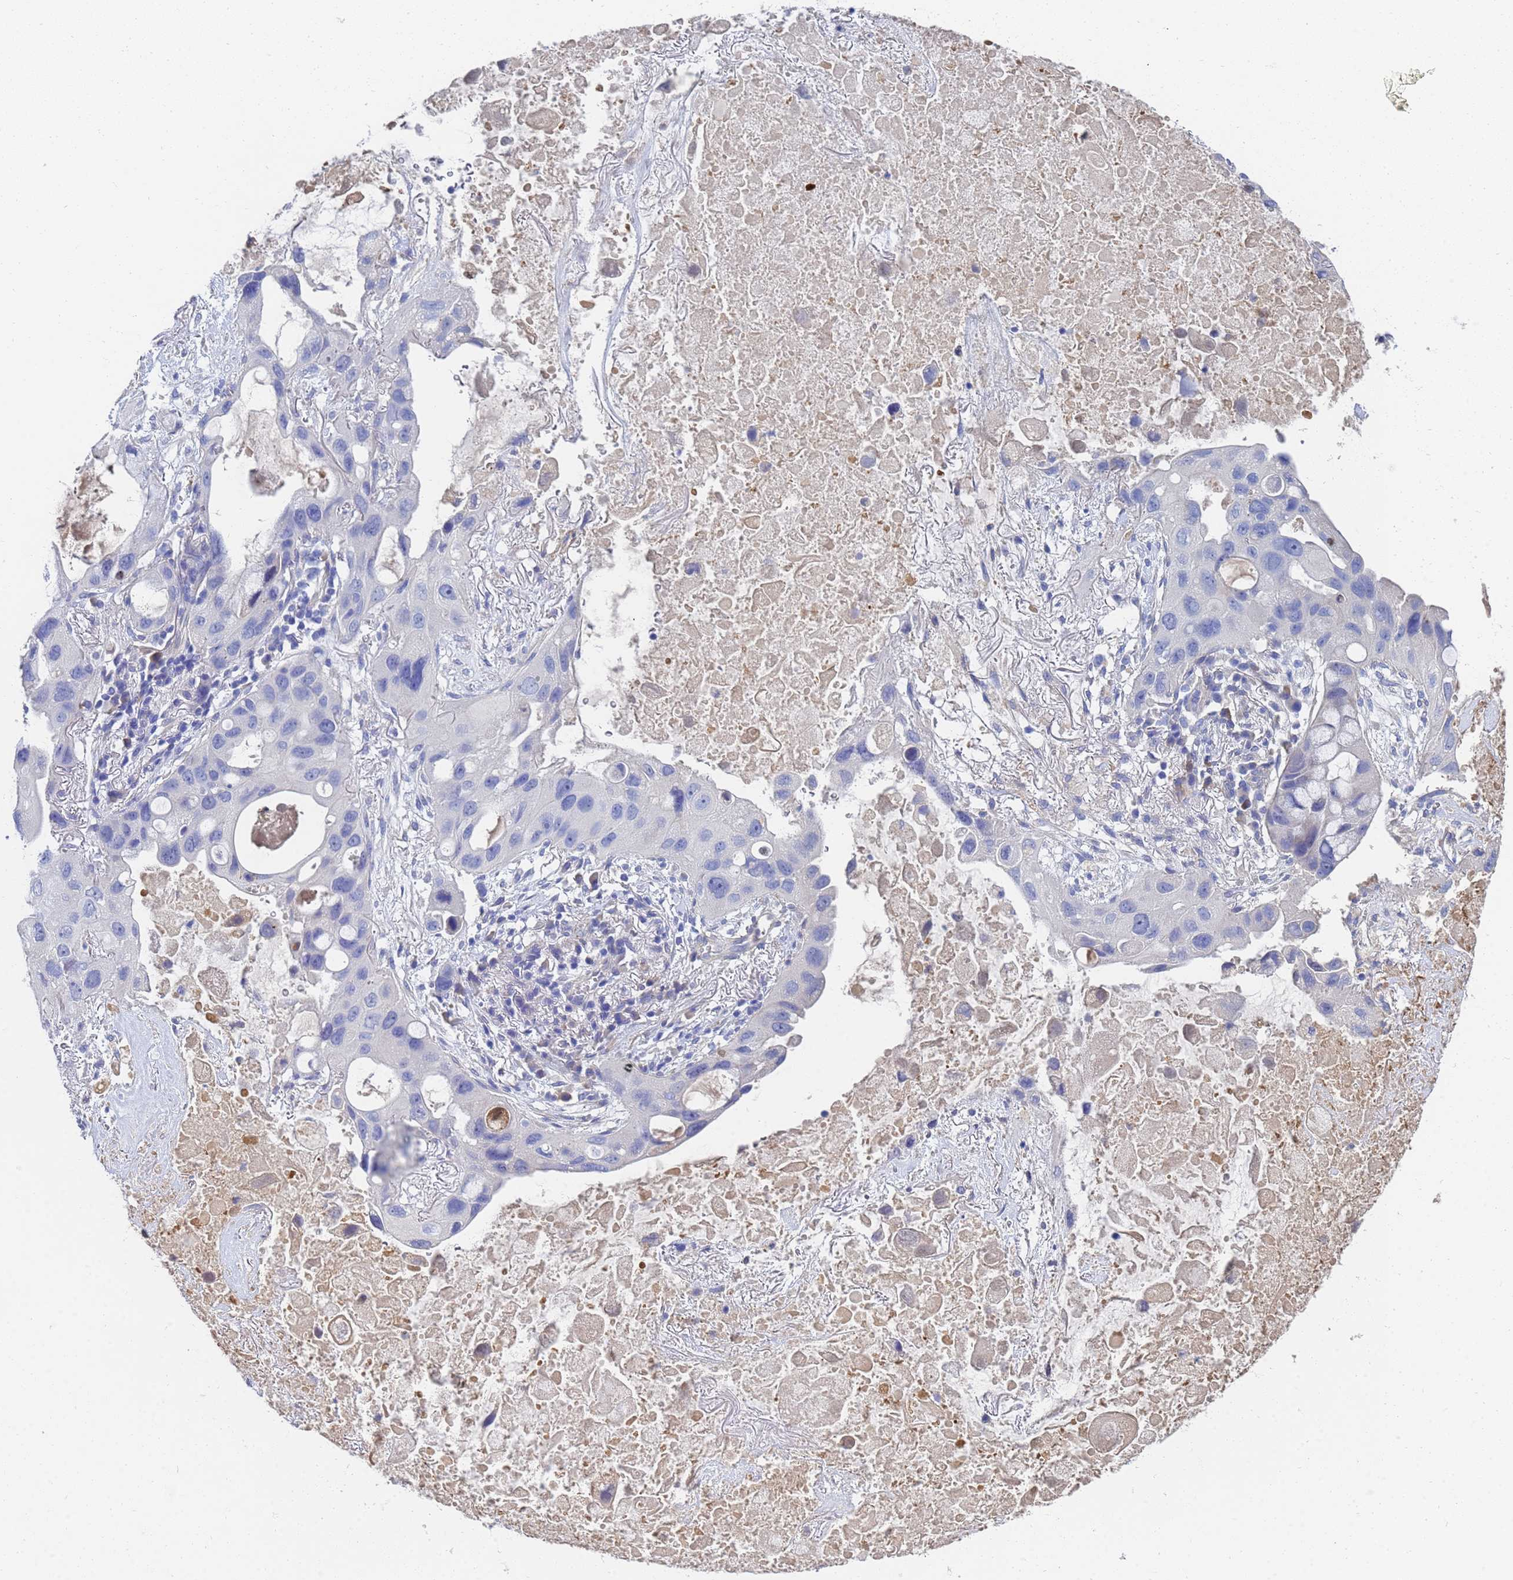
{"staining": {"intensity": "negative", "quantity": "none", "location": "none"}, "tissue": "lung cancer", "cell_type": "Tumor cells", "image_type": "cancer", "snomed": [{"axis": "morphology", "description": "Squamous cell carcinoma, NOS"}, {"axis": "topography", "description": "Lung"}], "caption": "Histopathology image shows no protein expression in tumor cells of squamous cell carcinoma (lung) tissue.", "gene": "LBX2", "patient": {"sex": "female", "age": 73}}